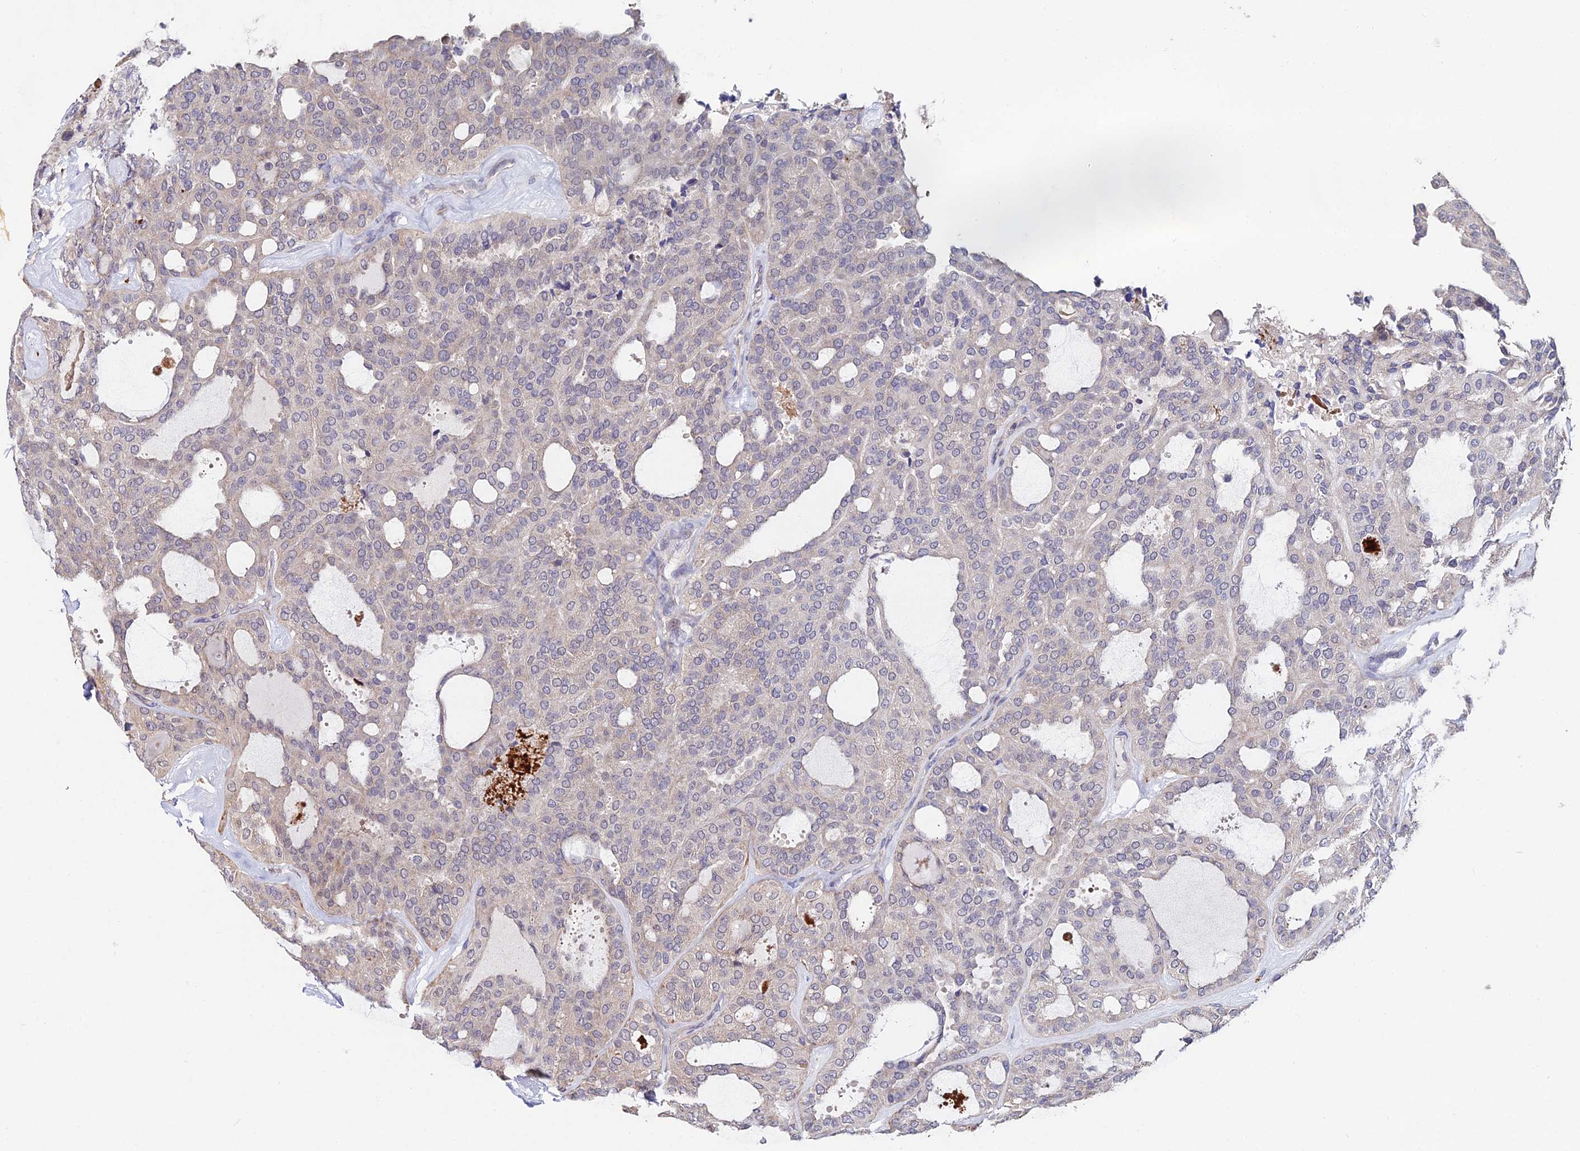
{"staining": {"intensity": "weak", "quantity": "<25%", "location": "nuclear"}, "tissue": "thyroid cancer", "cell_type": "Tumor cells", "image_type": "cancer", "snomed": [{"axis": "morphology", "description": "Follicular adenoma carcinoma, NOS"}, {"axis": "topography", "description": "Thyroid gland"}], "caption": "Tumor cells are negative for protein expression in human thyroid cancer (follicular adenoma carcinoma).", "gene": "ACTR5", "patient": {"sex": "male", "age": 75}}